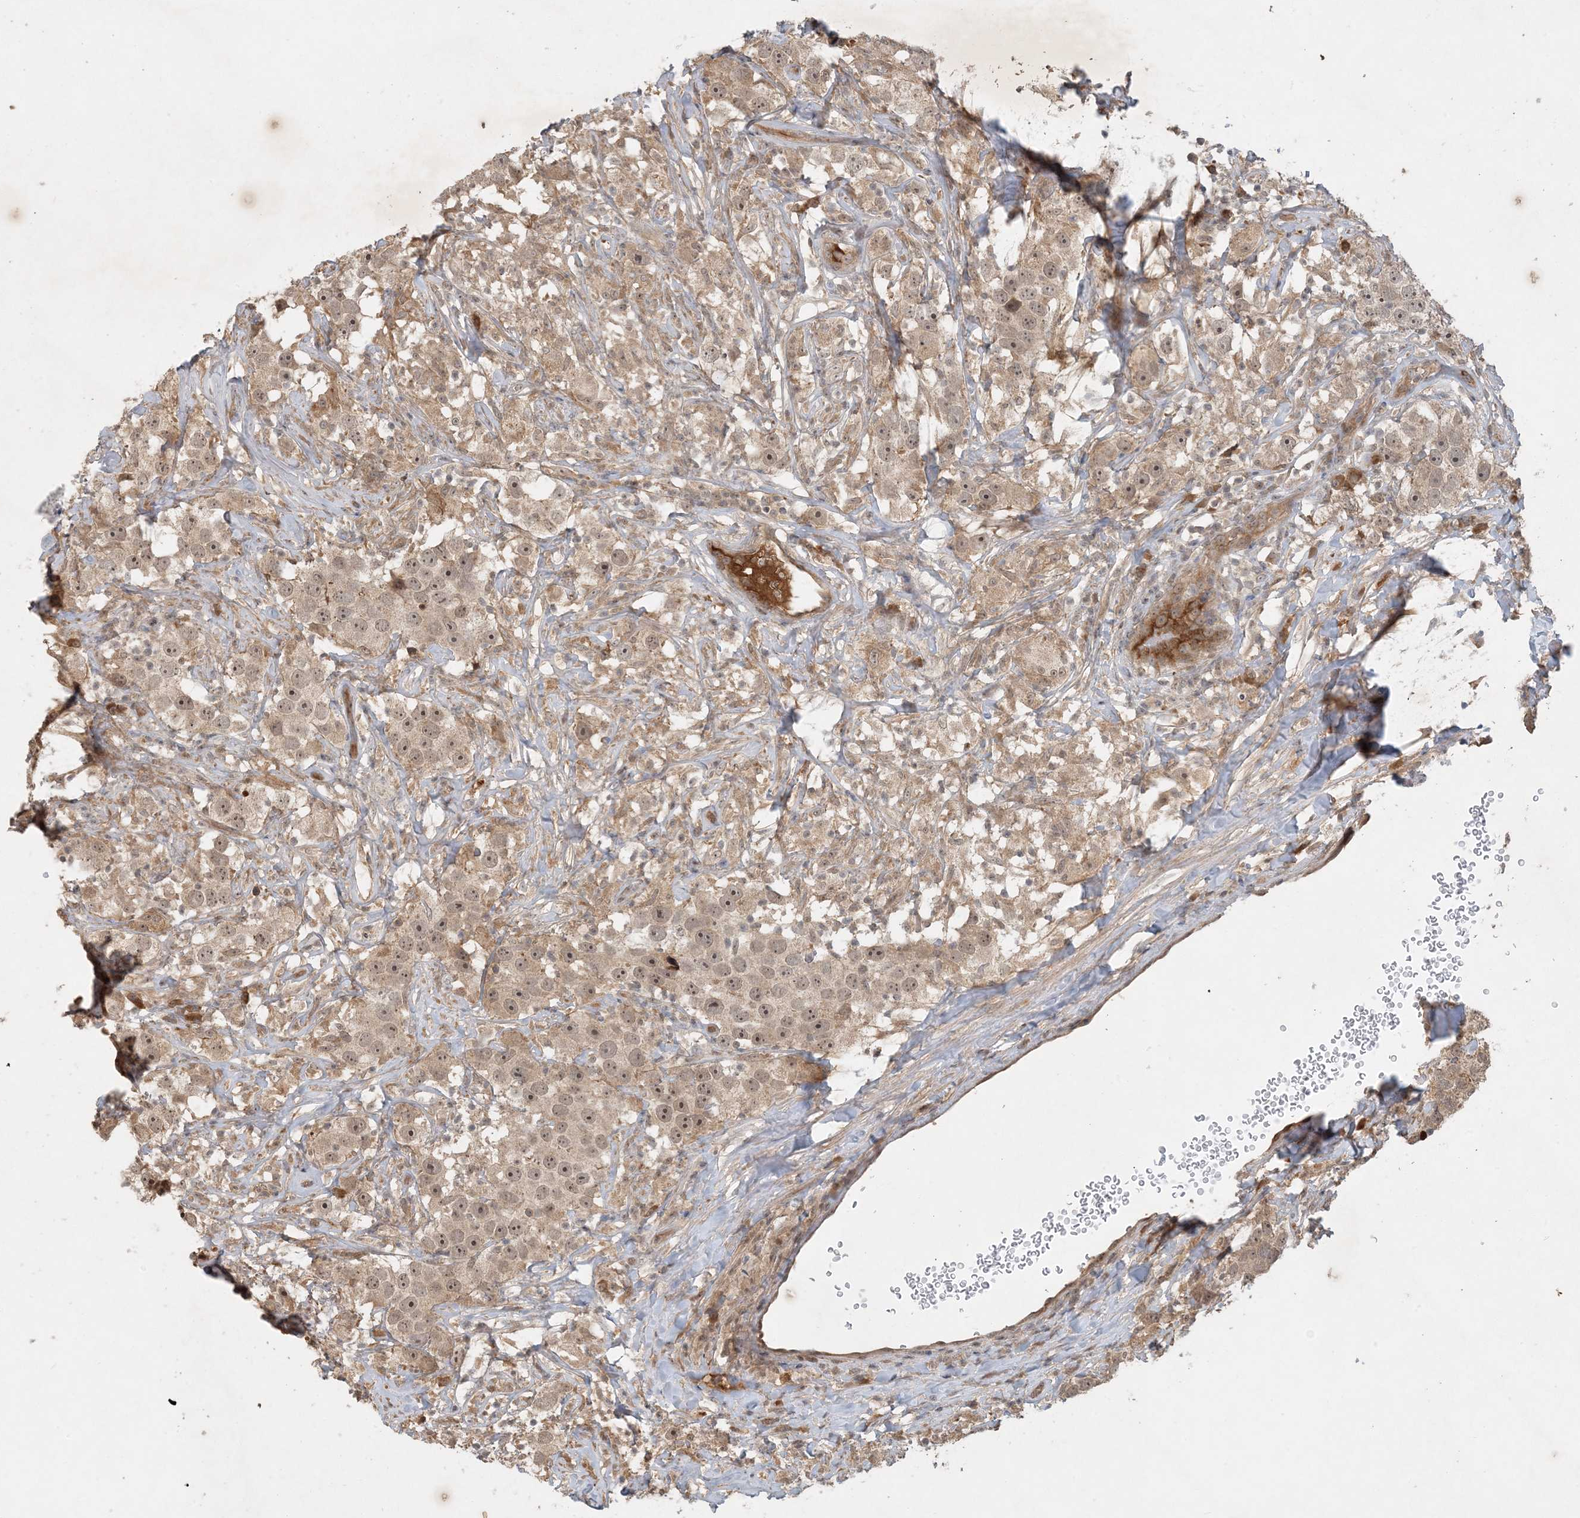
{"staining": {"intensity": "moderate", "quantity": ">75%", "location": "cytoplasmic/membranous,nuclear"}, "tissue": "testis cancer", "cell_type": "Tumor cells", "image_type": "cancer", "snomed": [{"axis": "morphology", "description": "Seminoma, NOS"}, {"axis": "topography", "description": "Testis"}], "caption": "The histopathology image shows a brown stain indicating the presence of a protein in the cytoplasmic/membranous and nuclear of tumor cells in testis cancer (seminoma).", "gene": "ZCCHC4", "patient": {"sex": "male", "age": 49}}